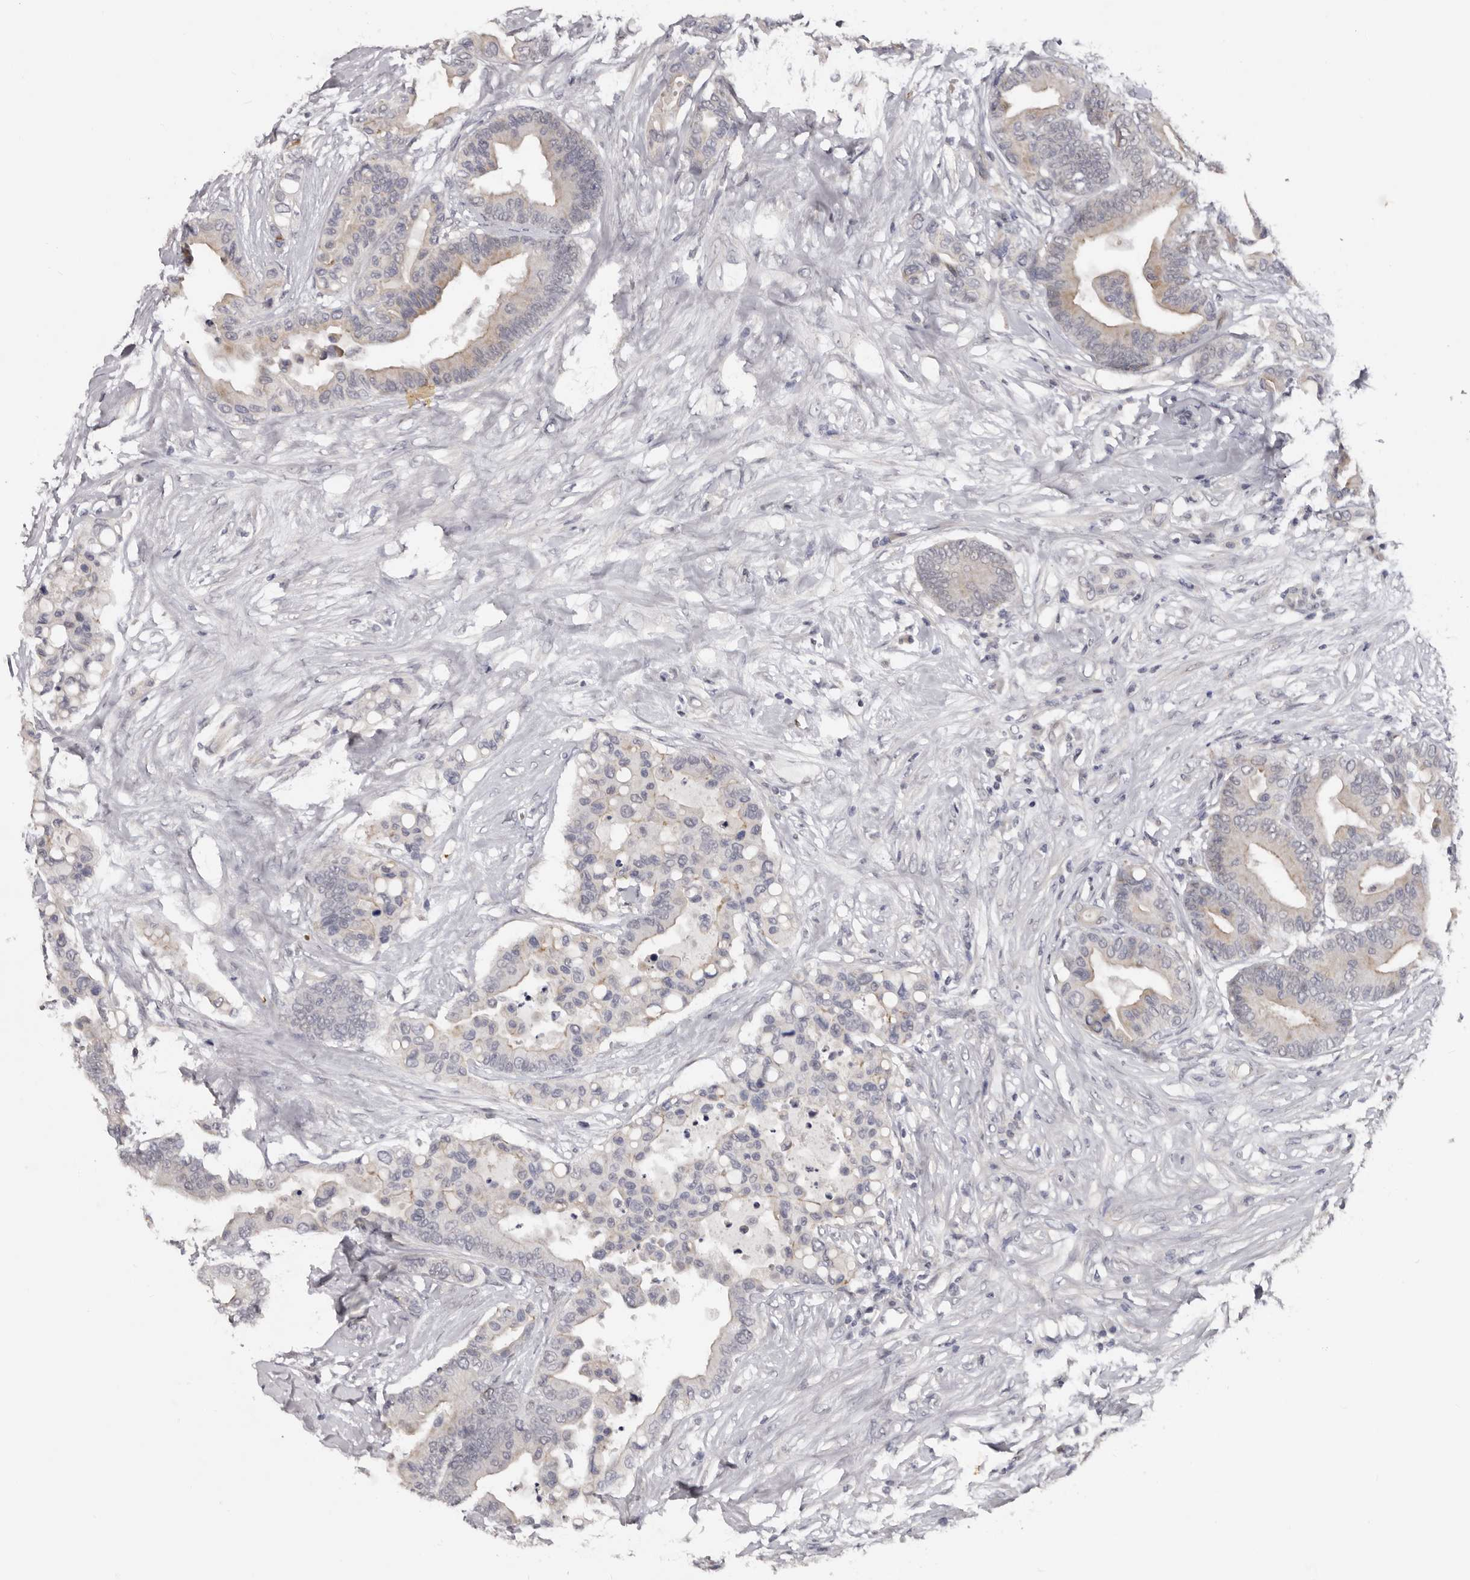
{"staining": {"intensity": "weak", "quantity": "<25%", "location": "cytoplasmic/membranous"}, "tissue": "colorectal cancer", "cell_type": "Tumor cells", "image_type": "cancer", "snomed": [{"axis": "morphology", "description": "Adenocarcinoma, NOS"}, {"axis": "topography", "description": "Colon"}], "caption": "This histopathology image is of colorectal cancer (adenocarcinoma) stained with immunohistochemistry (IHC) to label a protein in brown with the nuclei are counter-stained blue. There is no positivity in tumor cells.", "gene": "TNR", "patient": {"sex": "male", "age": 82}}